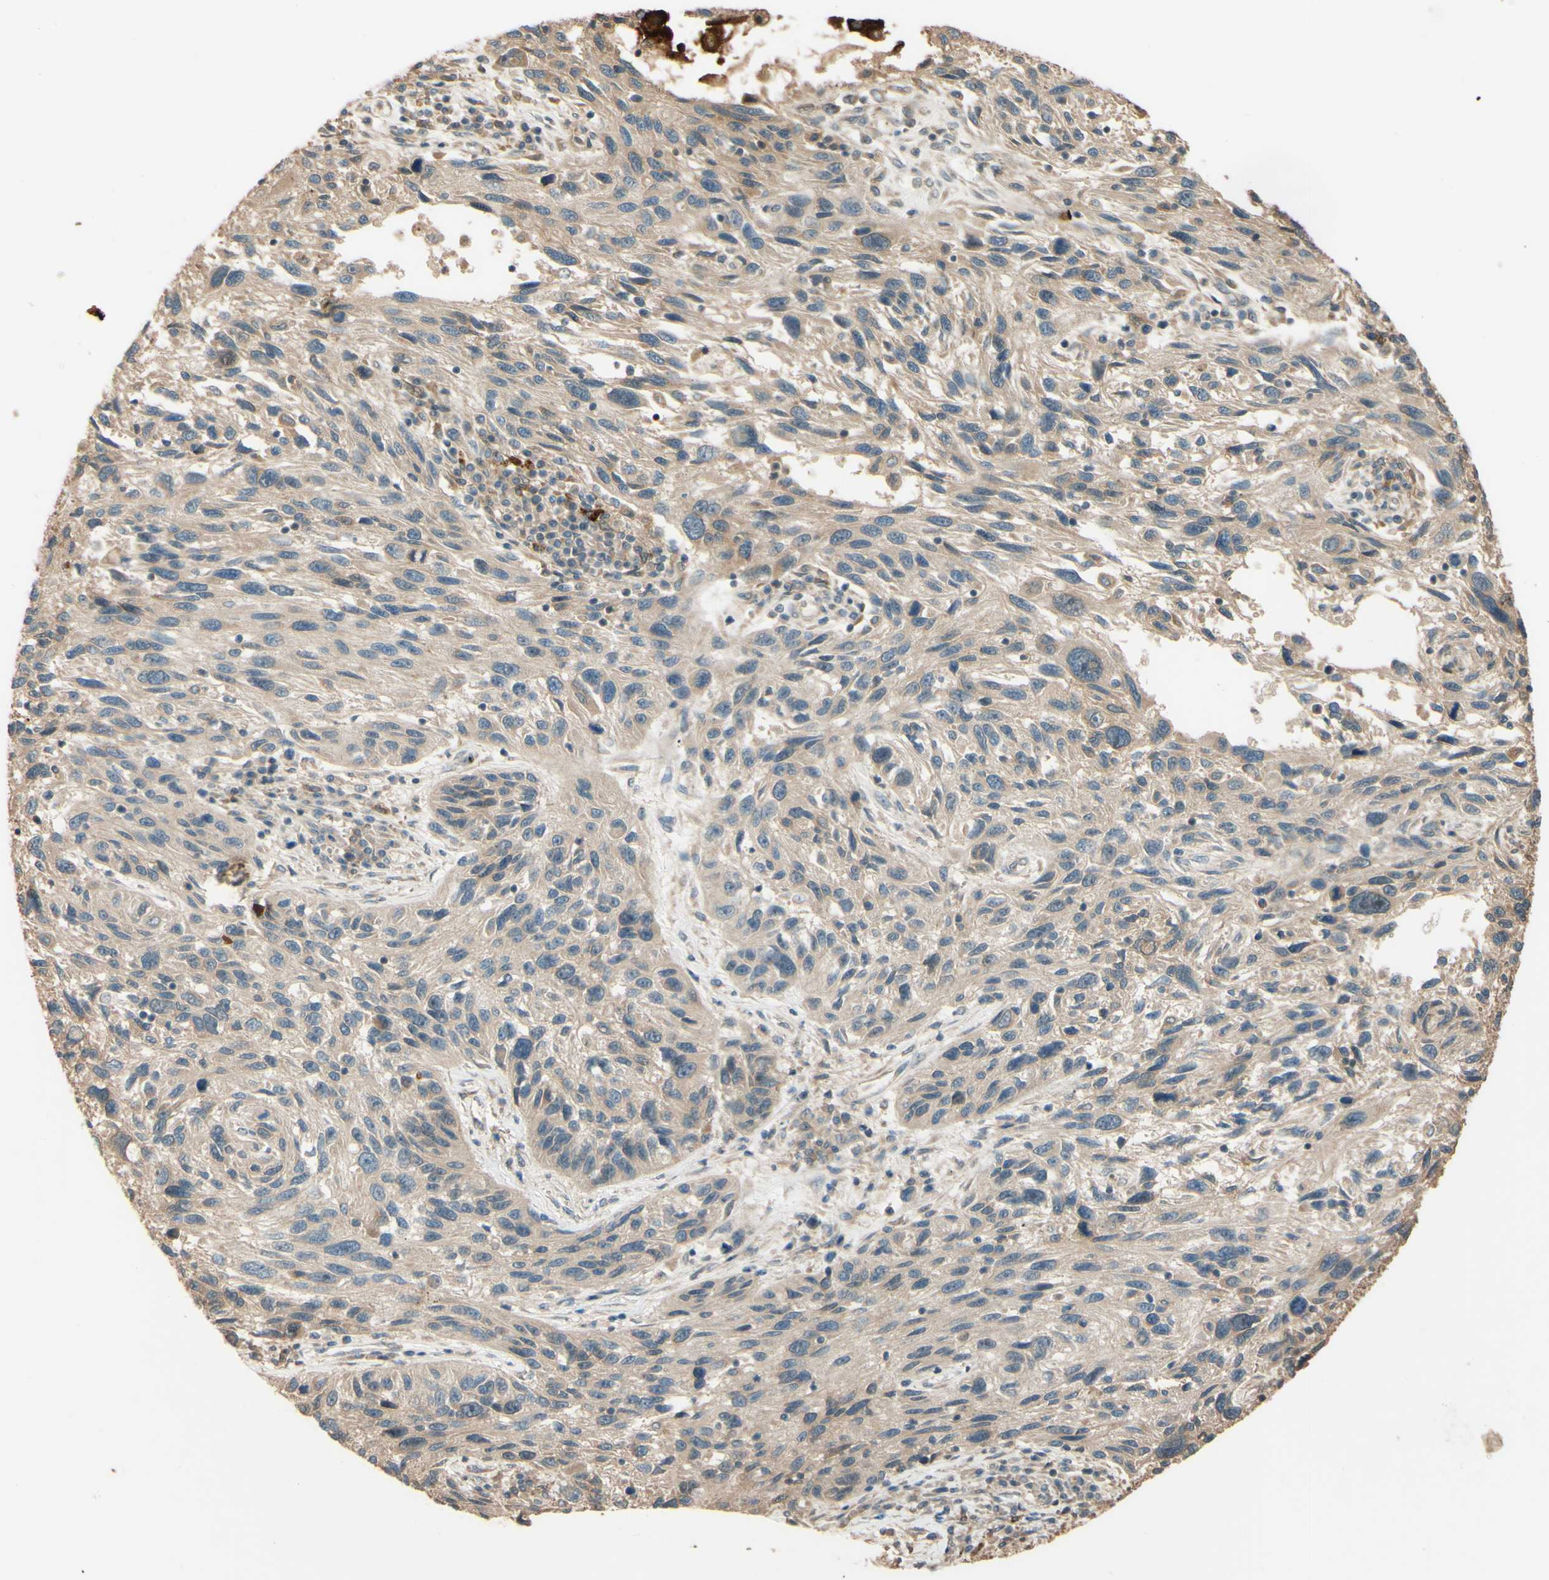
{"staining": {"intensity": "weak", "quantity": ">75%", "location": "cytoplasmic/membranous"}, "tissue": "melanoma", "cell_type": "Tumor cells", "image_type": "cancer", "snomed": [{"axis": "morphology", "description": "Malignant melanoma, NOS"}, {"axis": "topography", "description": "Skin"}], "caption": "This is a histology image of immunohistochemistry staining of melanoma, which shows weak expression in the cytoplasmic/membranous of tumor cells.", "gene": "RNF19A", "patient": {"sex": "male", "age": 53}}